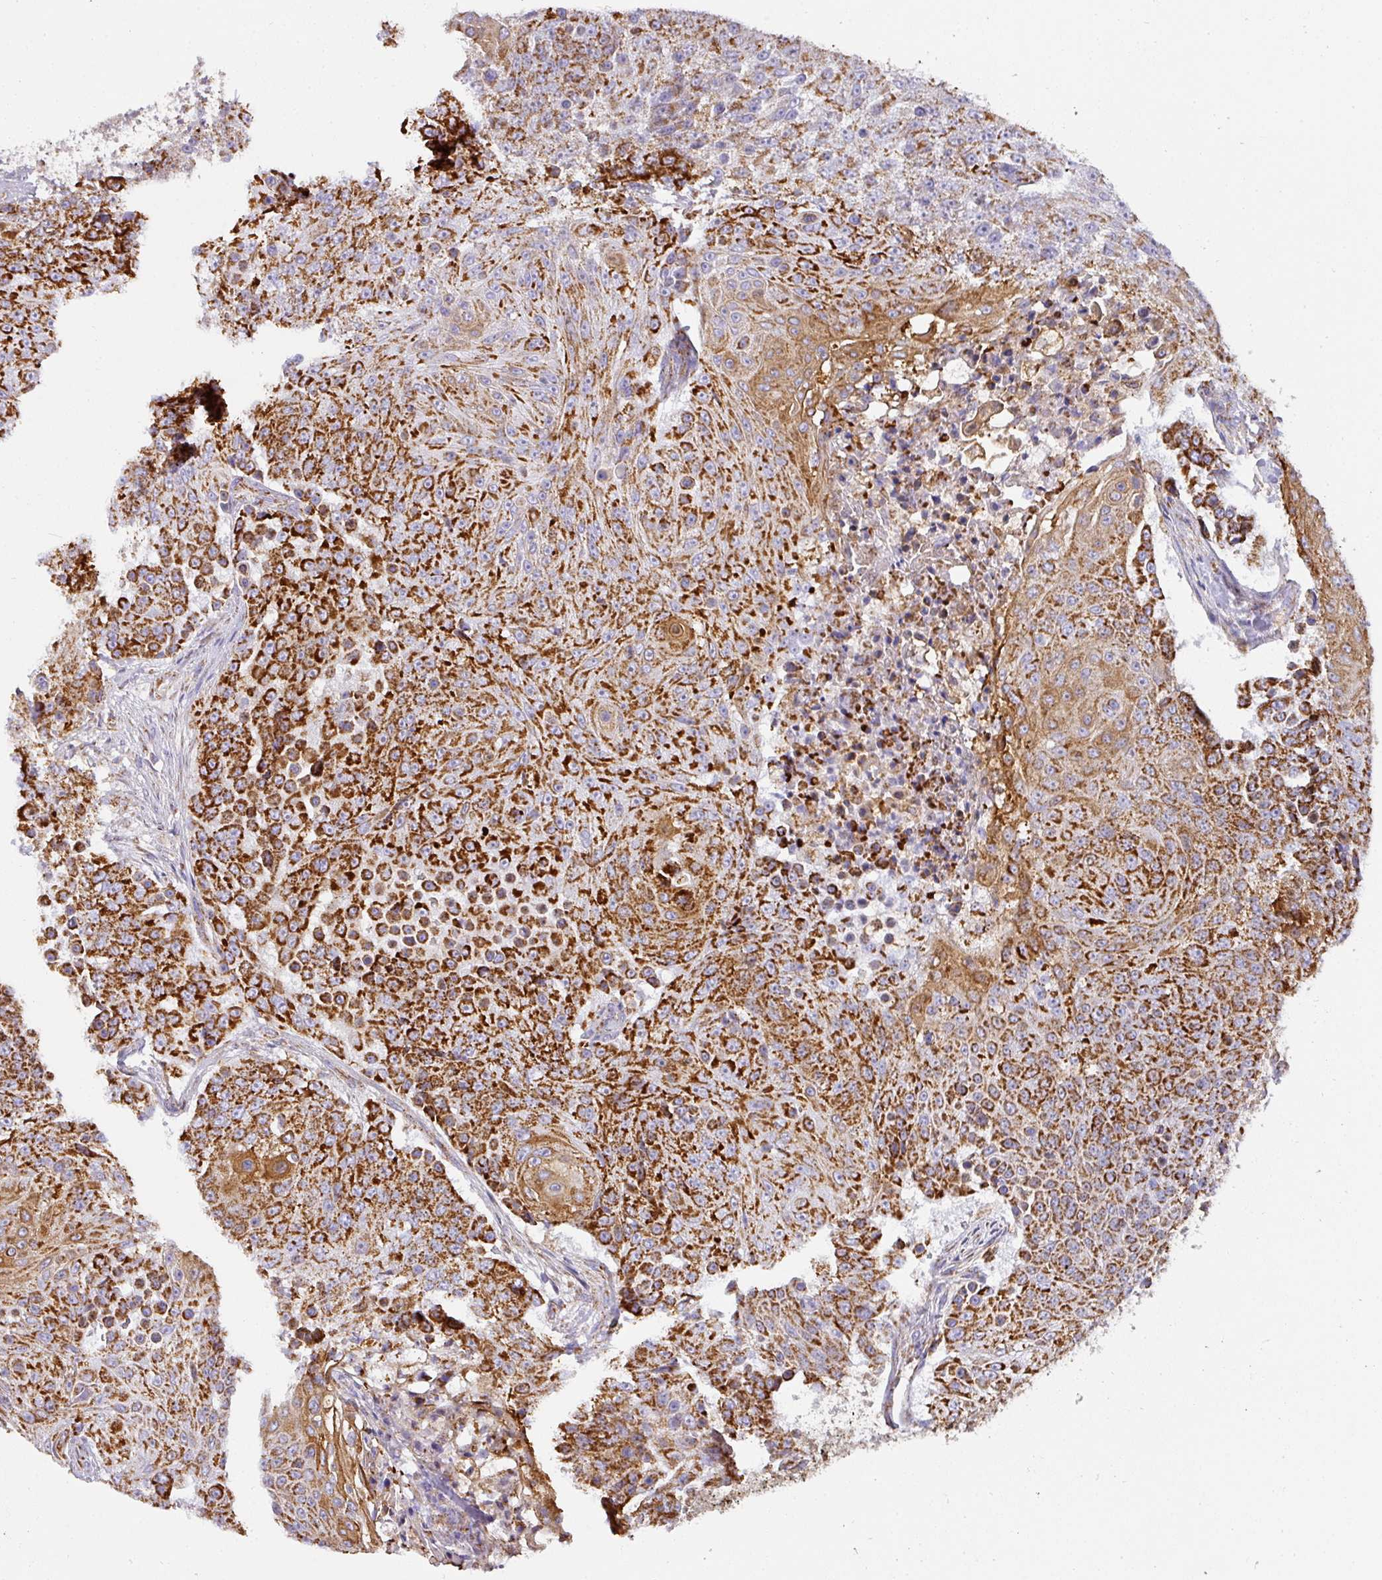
{"staining": {"intensity": "strong", "quantity": ">75%", "location": "cytoplasmic/membranous"}, "tissue": "urothelial cancer", "cell_type": "Tumor cells", "image_type": "cancer", "snomed": [{"axis": "morphology", "description": "Urothelial carcinoma, High grade"}, {"axis": "topography", "description": "Urinary bladder"}], "caption": "High-grade urothelial carcinoma stained for a protein exhibits strong cytoplasmic/membranous positivity in tumor cells.", "gene": "UQCRFS1", "patient": {"sex": "female", "age": 63}}